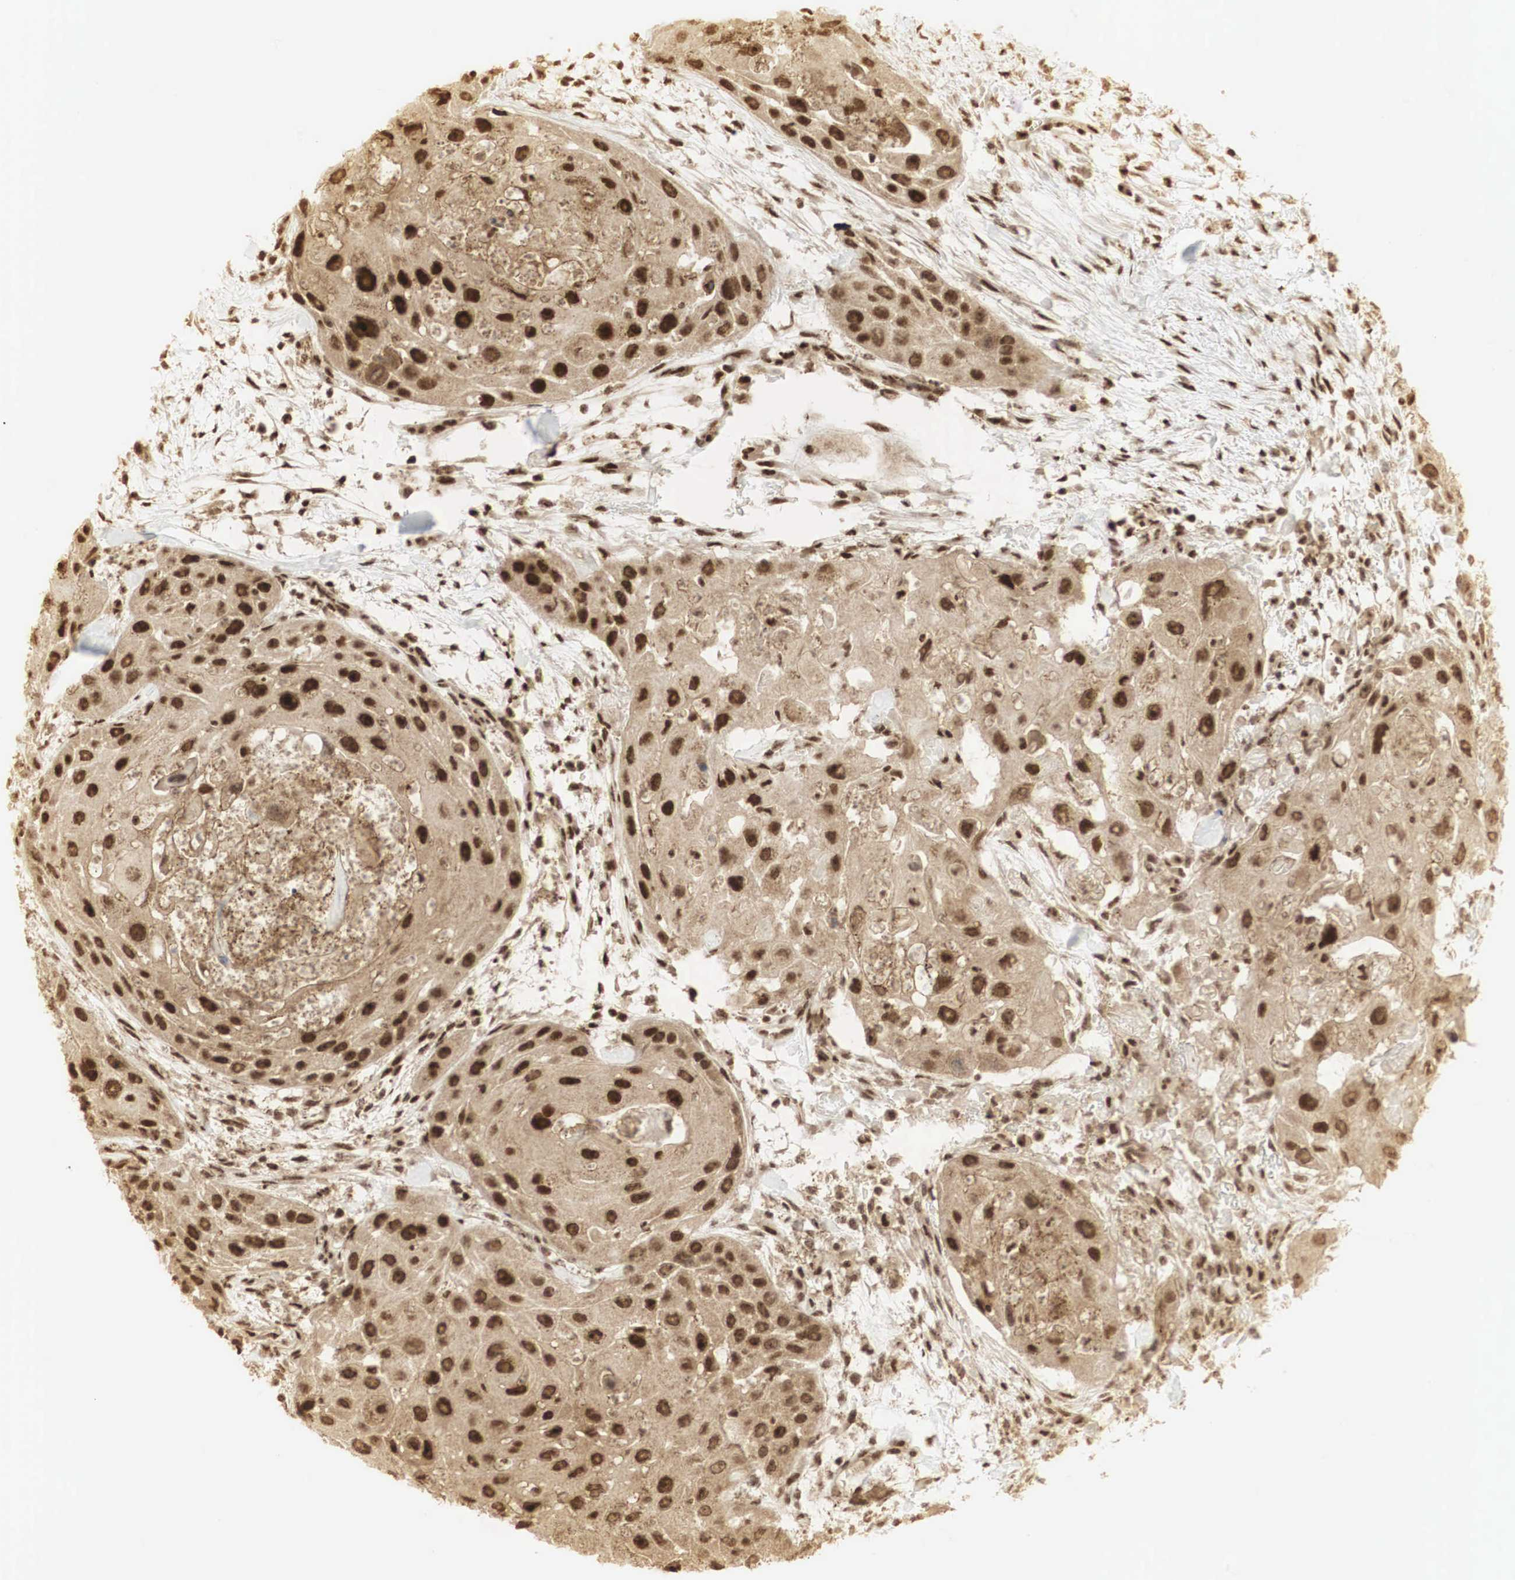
{"staining": {"intensity": "strong", "quantity": "25%-75%", "location": "cytoplasmic/membranous,nuclear"}, "tissue": "head and neck cancer", "cell_type": "Tumor cells", "image_type": "cancer", "snomed": [{"axis": "morphology", "description": "Squamous cell carcinoma, NOS"}, {"axis": "topography", "description": "Head-Neck"}], "caption": "The histopathology image shows staining of head and neck squamous cell carcinoma, revealing strong cytoplasmic/membranous and nuclear protein expression (brown color) within tumor cells.", "gene": "RNF113A", "patient": {"sex": "male", "age": 64}}